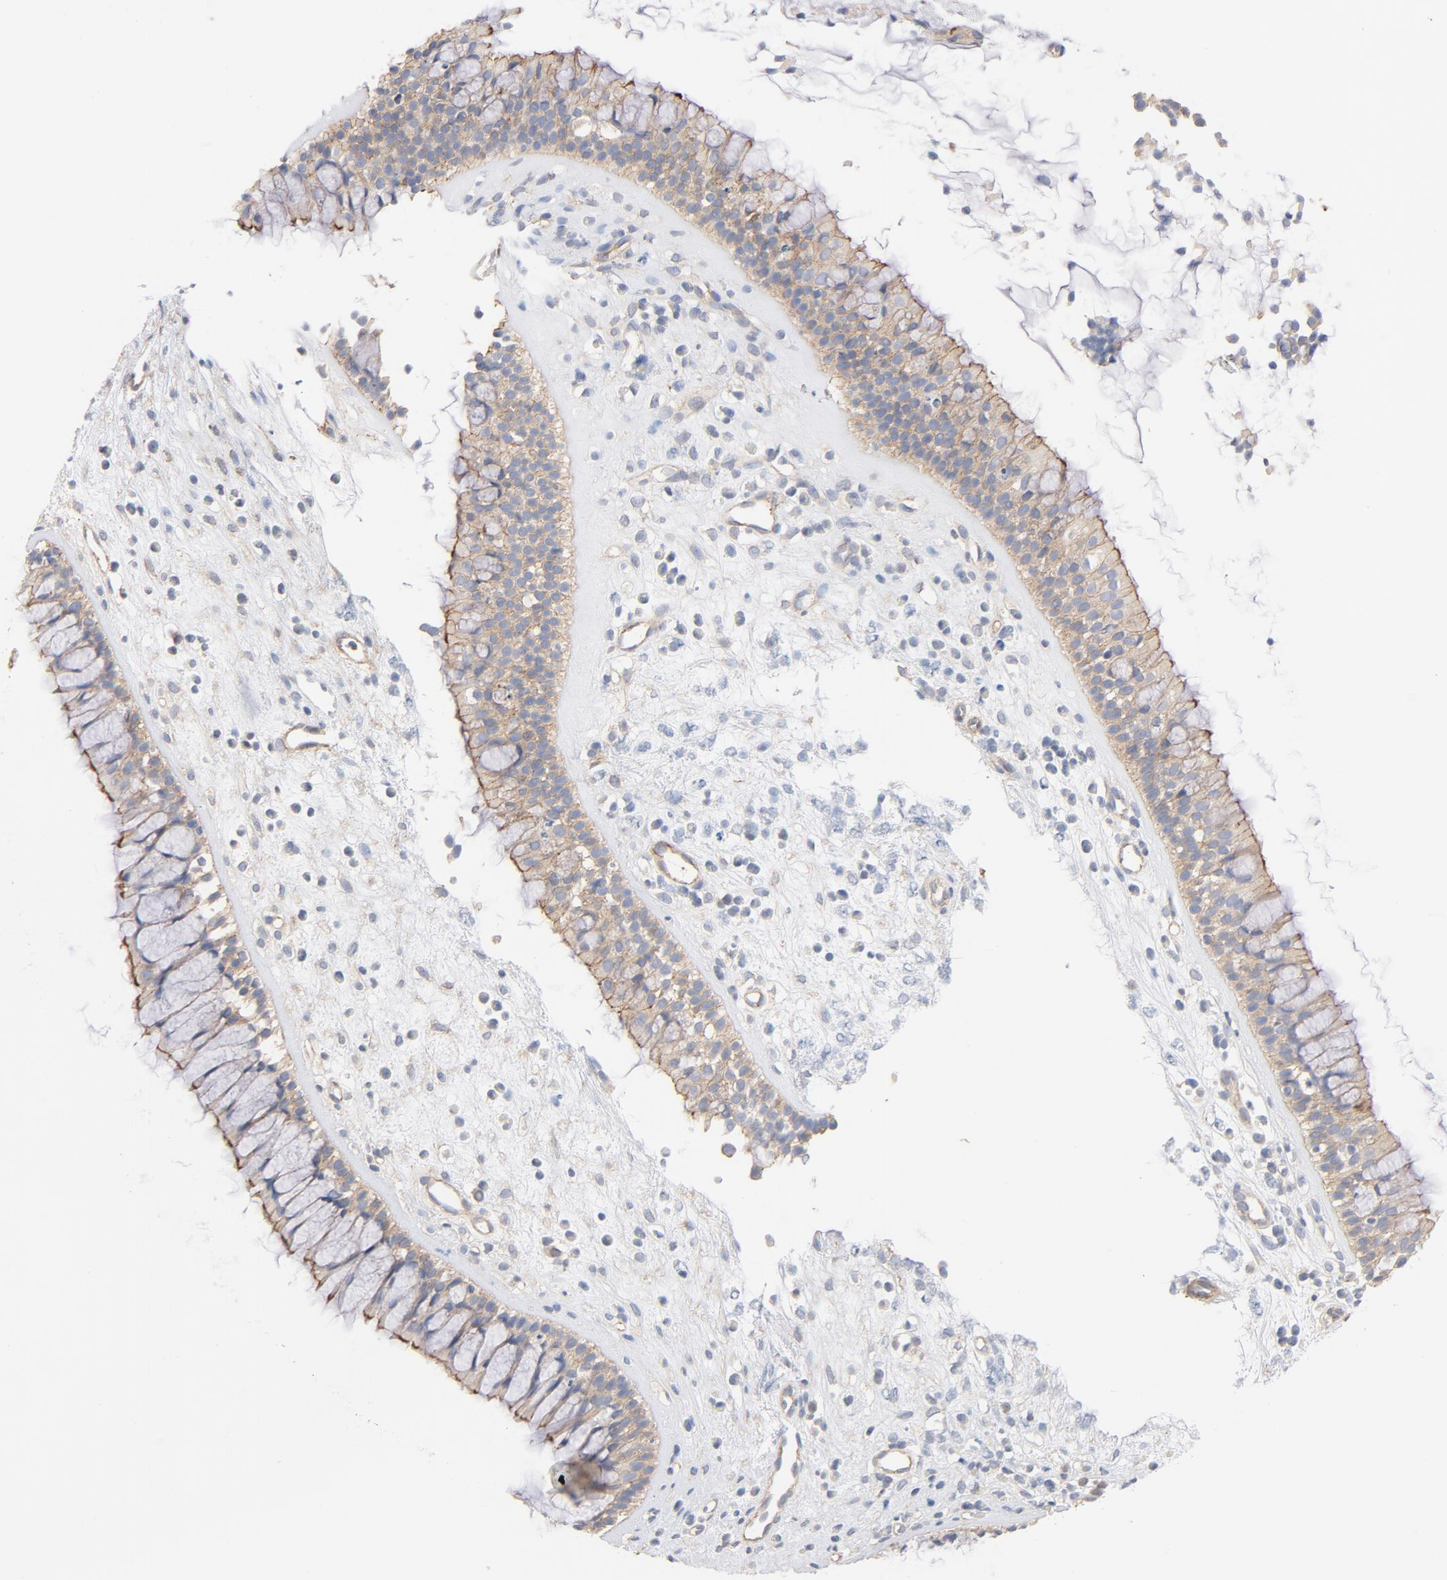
{"staining": {"intensity": "moderate", "quantity": "25%-75%", "location": "cytoplasmic/membranous"}, "tissue": "nasopharynx", "cell_type": "Respiratory epithelial cells", "image_type": "normal", "snomed": [{"axis": "morphology", "description": "Normal tissue, NOS"}, {"axis": "topography", "description": "Nasopharynx"}], "caption": "Nasopharynx stained for a protein (brown) displays moderate cytoplasmic/membranous positive positivity in about 25%-75% of respiratory epithelial cells.", "gene": "STRN3", "patient": {"sex": "female", "age": 63}}